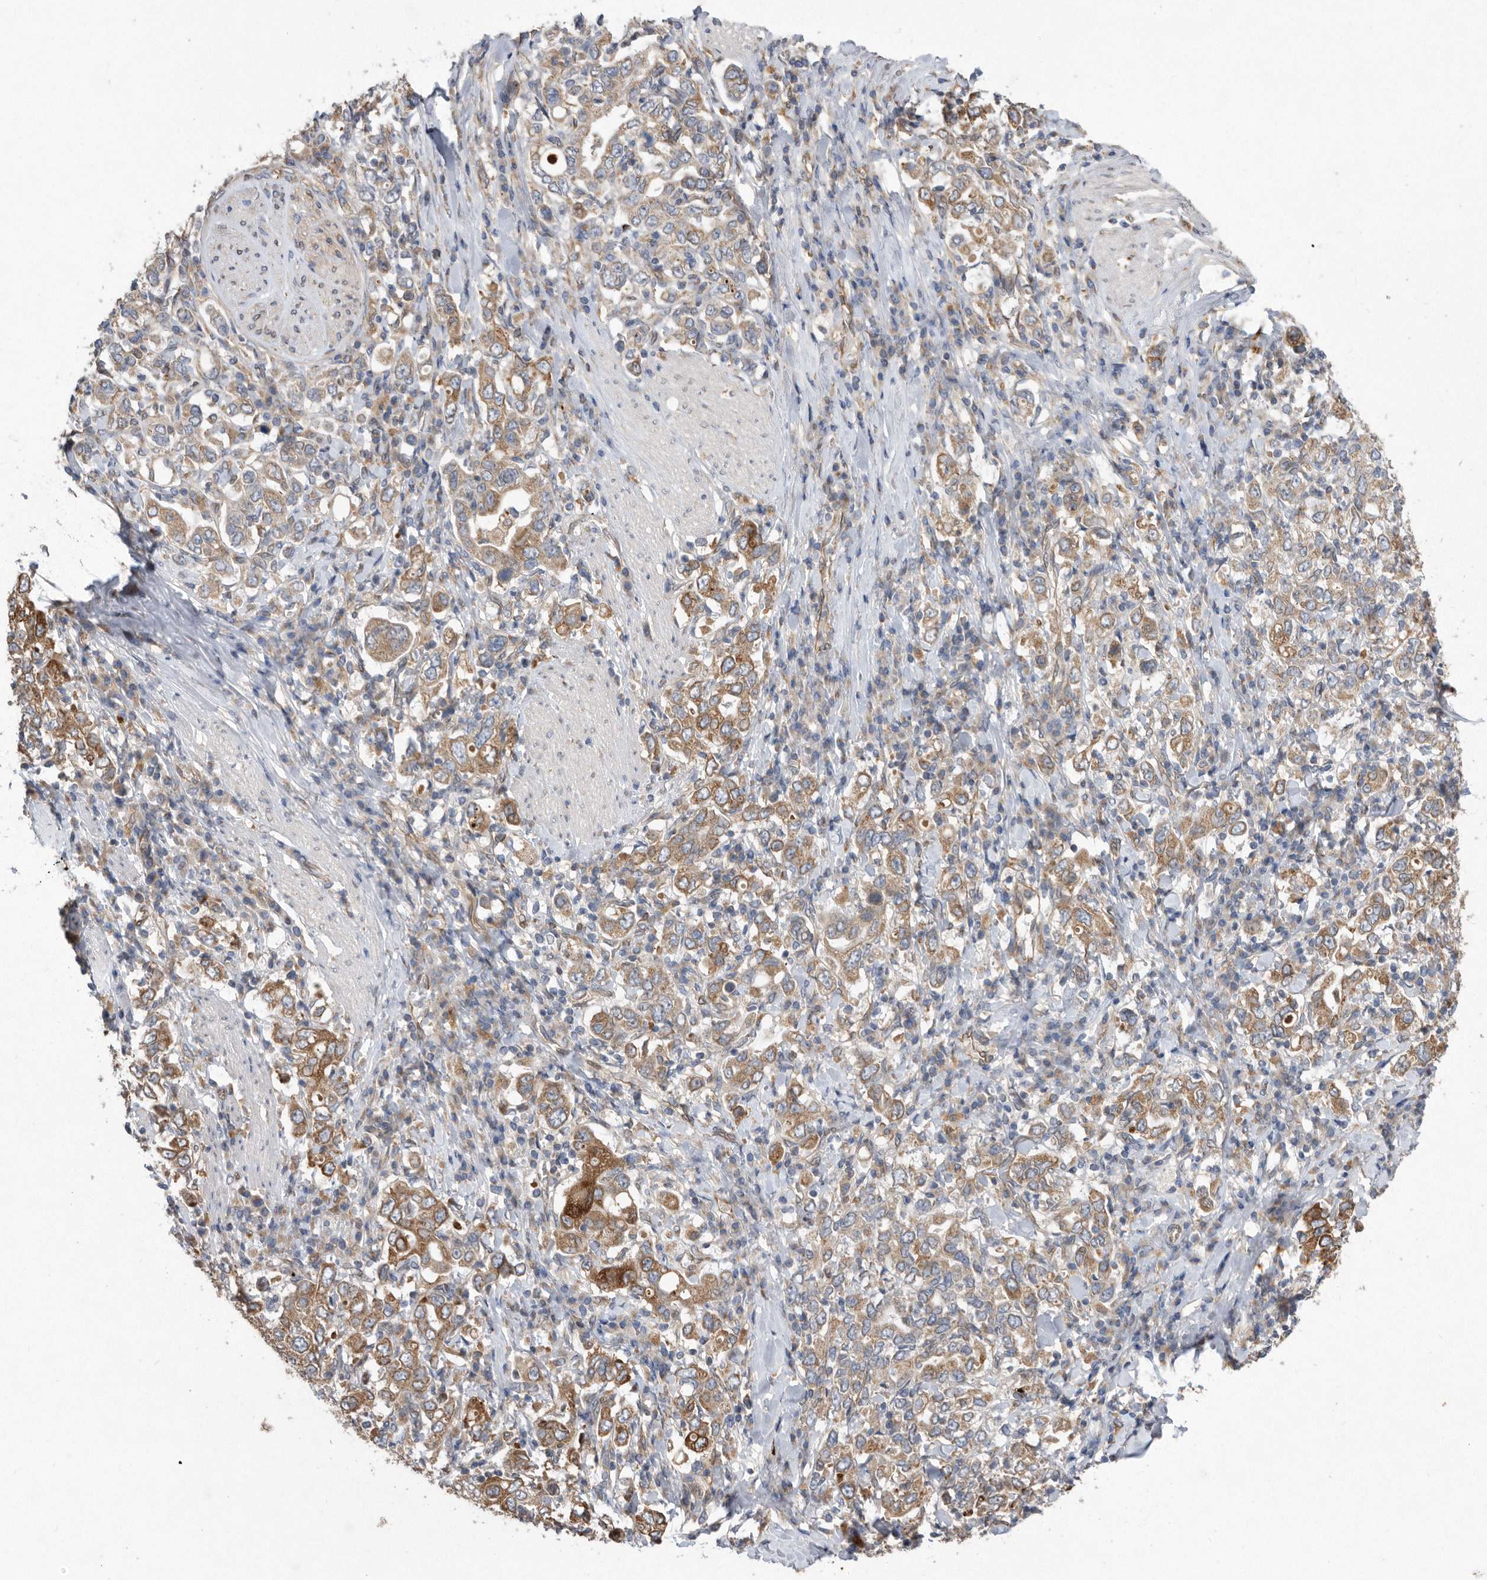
{"staining": {"intensity": "moderate", "quantity": ">75%", "location": "cytoplasmic/membranous"}, "tissue": "stomach cancer", "cell_type": "Tumor cells", "image_type": "cancer", "snomed": [{"axis": "morphology", "description": "Adenocarcinoma, NOS"}, {"axis": "topography", "description": "Stomach, upper"}], "caption": "The photomicrograph shows a brown stain indicating the presence of a protein in the cytoplasmic/membranous of tumor cells in adenocarcinoma (stomach).", "gene": "PON2", "patient": {"sex": "male", "age": 62}}